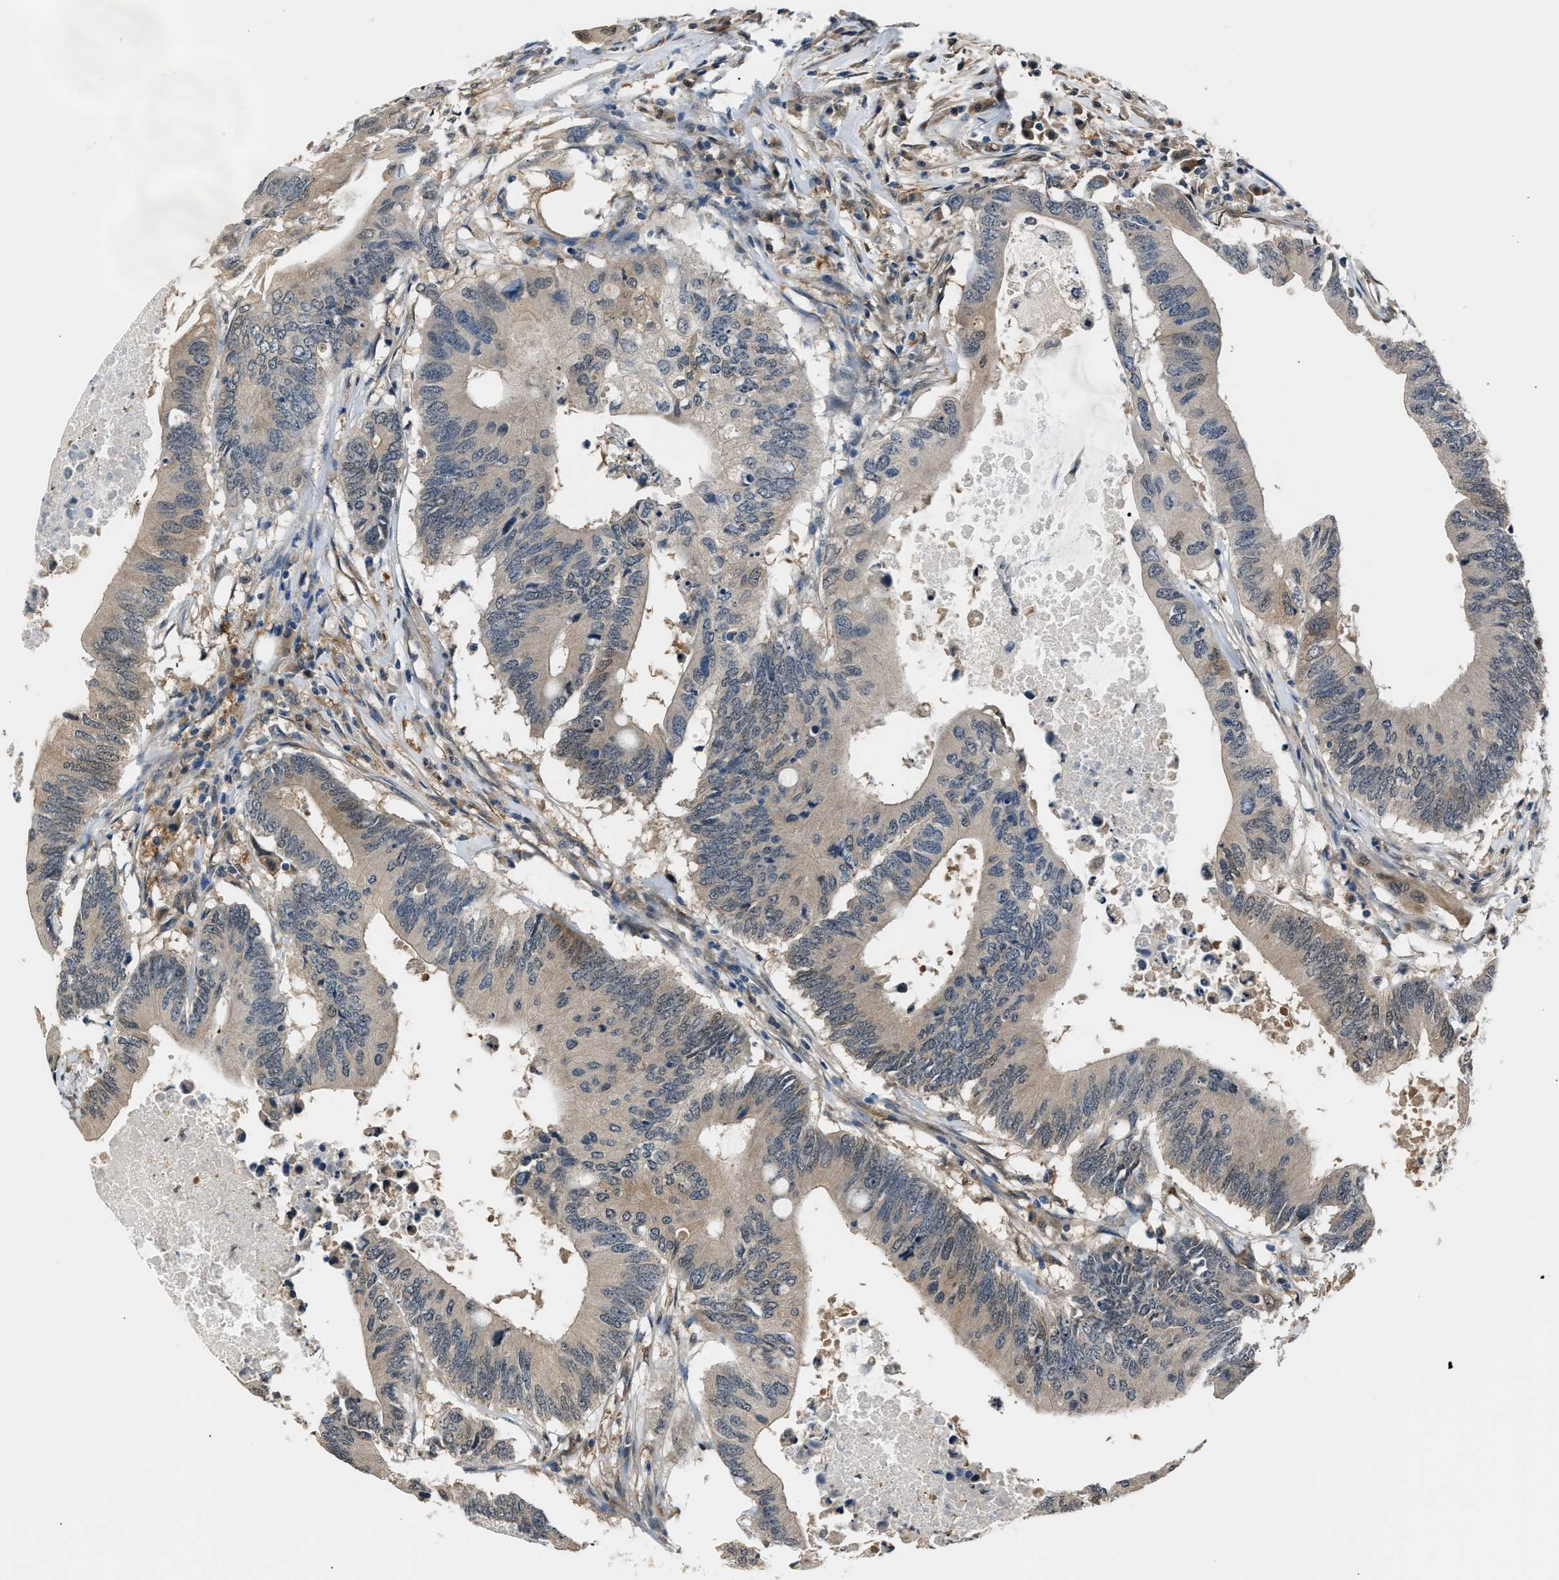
{"staining": {"intensity": "moderate", "quantity": "<25%", "location": "cytoplasmic/membranous,nuclear"}, "tissue": "colorectal cancer", "cell_type": "Tumor cells", "image_type": "cancer", "snomed": [{"axis": "morphology", "description": "Adenocarcinoma, NOS"}, {"axis": "topography", "description": "Colon"}], "caption": "Immunohistochemical staining of human colorectal cancer (adenocarcinoma) displays low levels of moderate cytoplasmic/membranous and nuclear expression in approximately <25% of tumor cells.", "gene": "TP53I3", "patient": {"sex": "male", "age": 71}}